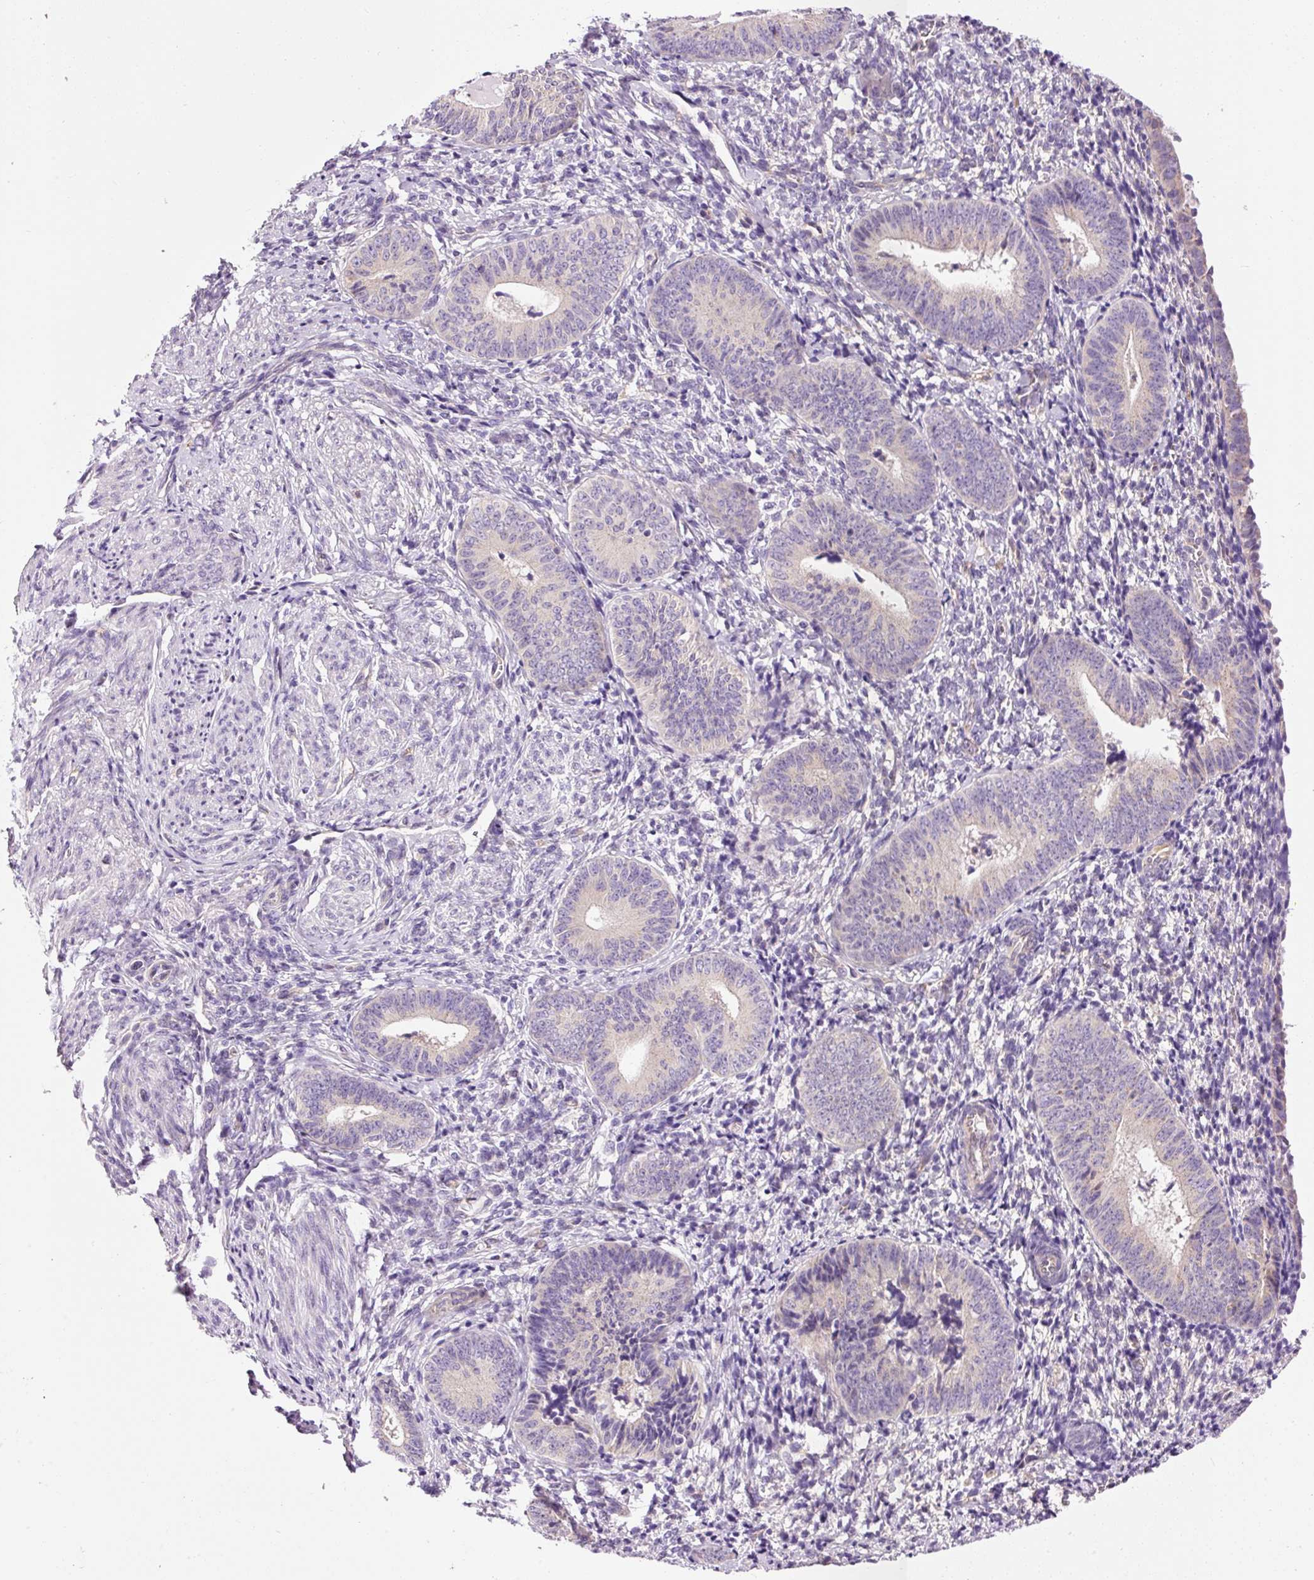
{"staining": {"intensity": "negative", "quantity": "none", "location": "none"}, "tissue": "cervical cancer", "cell_type": "Tumor cells", "image_type": "cancer", "snomed": [{"axis": "morphology", "description": "Squamous cell carcinoma, NOS"}, {"axis": "topography", "description": "Cervix"}], "caption": "This is an immunohistochemistry micrograph of human cervical cancer (squamous cell carcinoma). There is no expression in tumor cells.", "gene": "PNPLA5", "patient": {"sex": "female", "age": 59}}